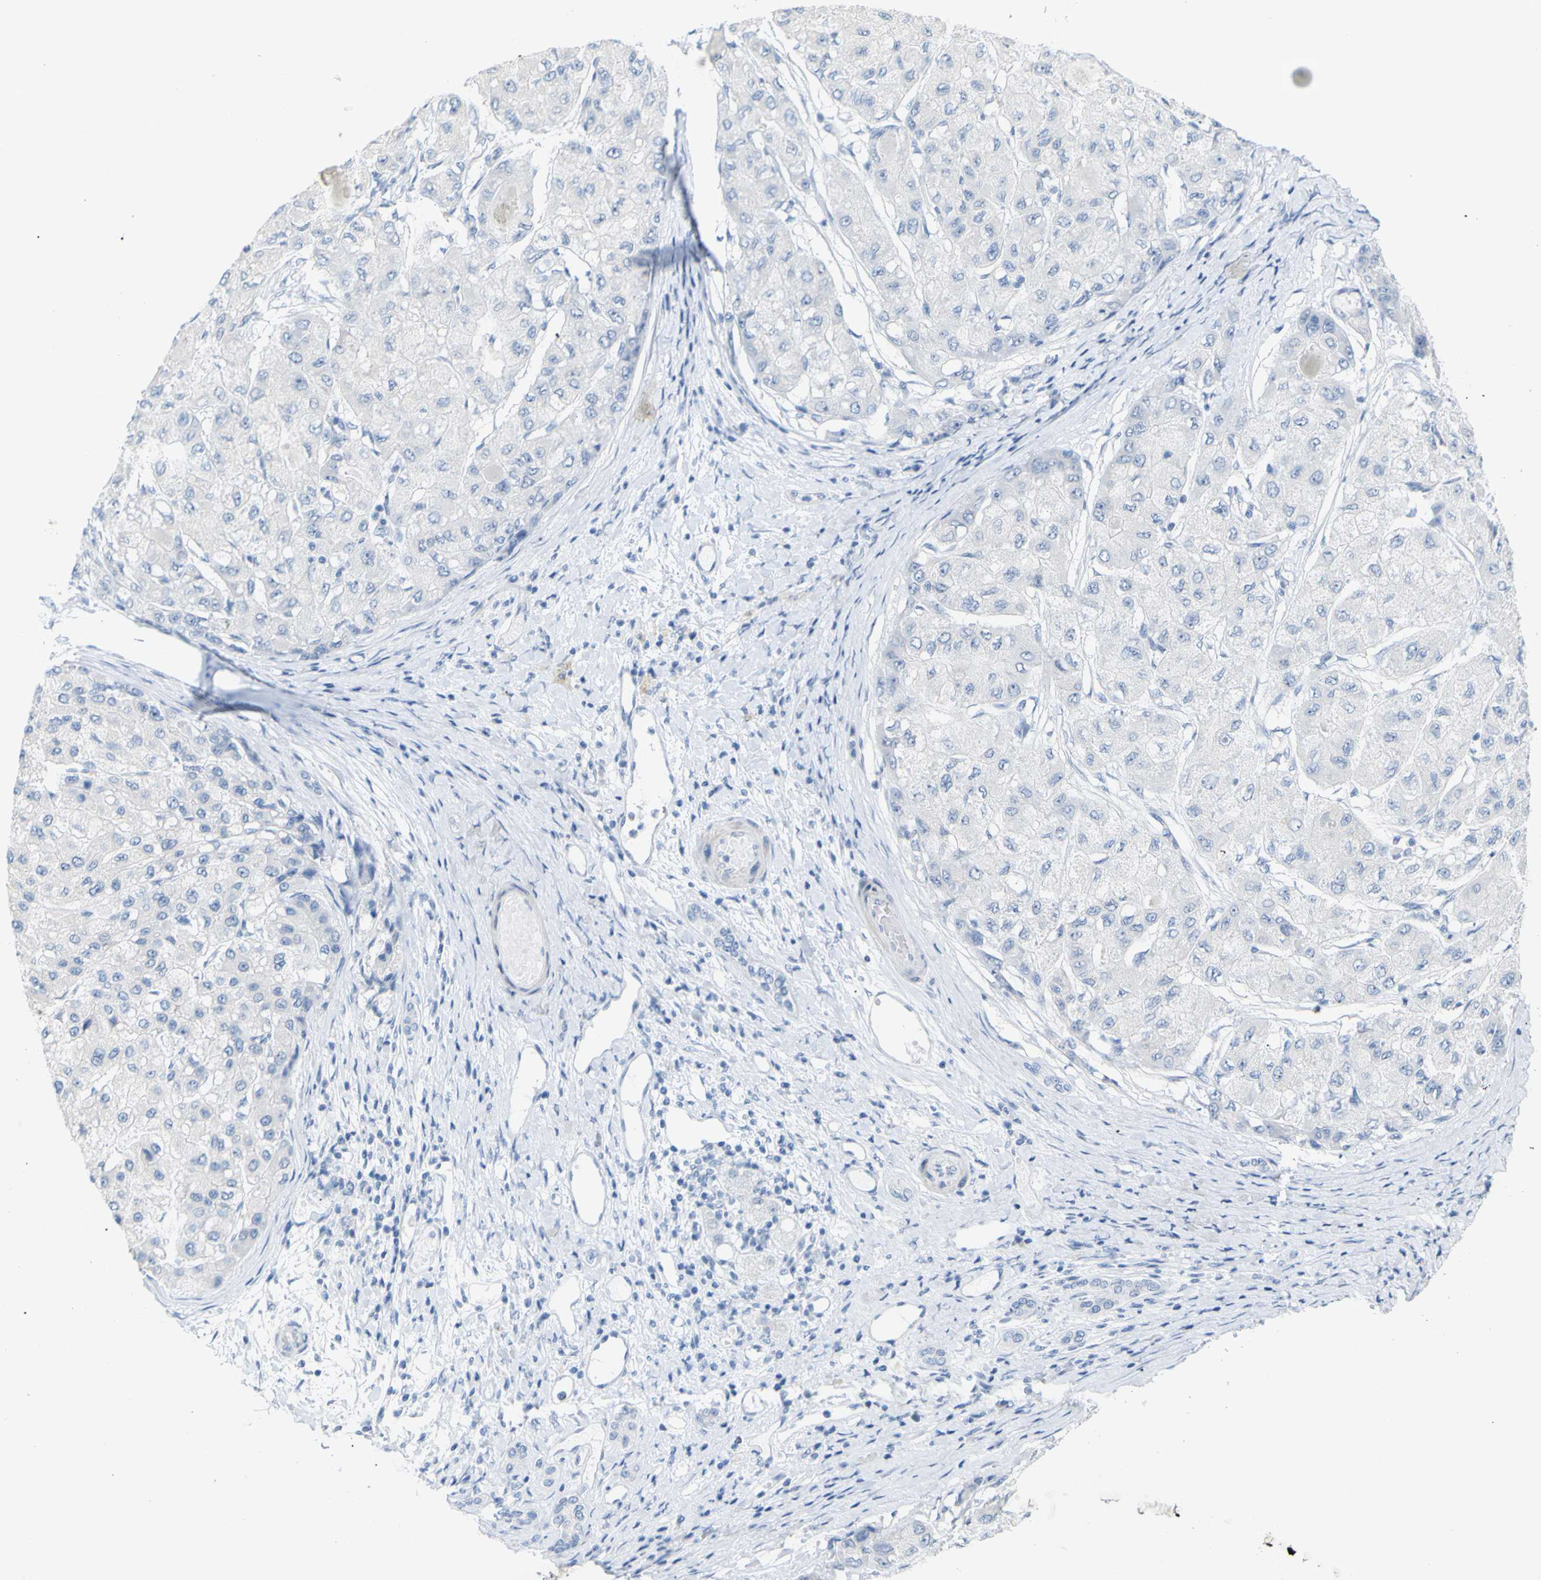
{"staining": {"intensity": "negative", "quantity": "none", "location": "none"}, "tissue": "liver cancer", "cell_type": "Tumor cells", "image_type": "cancer", "snomed": [{"axis": "morphology", "description": "Carcinoma, Hepatocellular, NOS"}, {"axis": "topography", "description": "Liver"}], "caption": "The immunohistochemistry image has no significant positivity in tumor cells of liver hepatocellular carcinoma tissue. (DAB (3,3'-diaminobenzidine) IHC with hematoxylin counter stain).", "gene": "OPN1SW", "patient": {"sex": "male", "age": 80}}